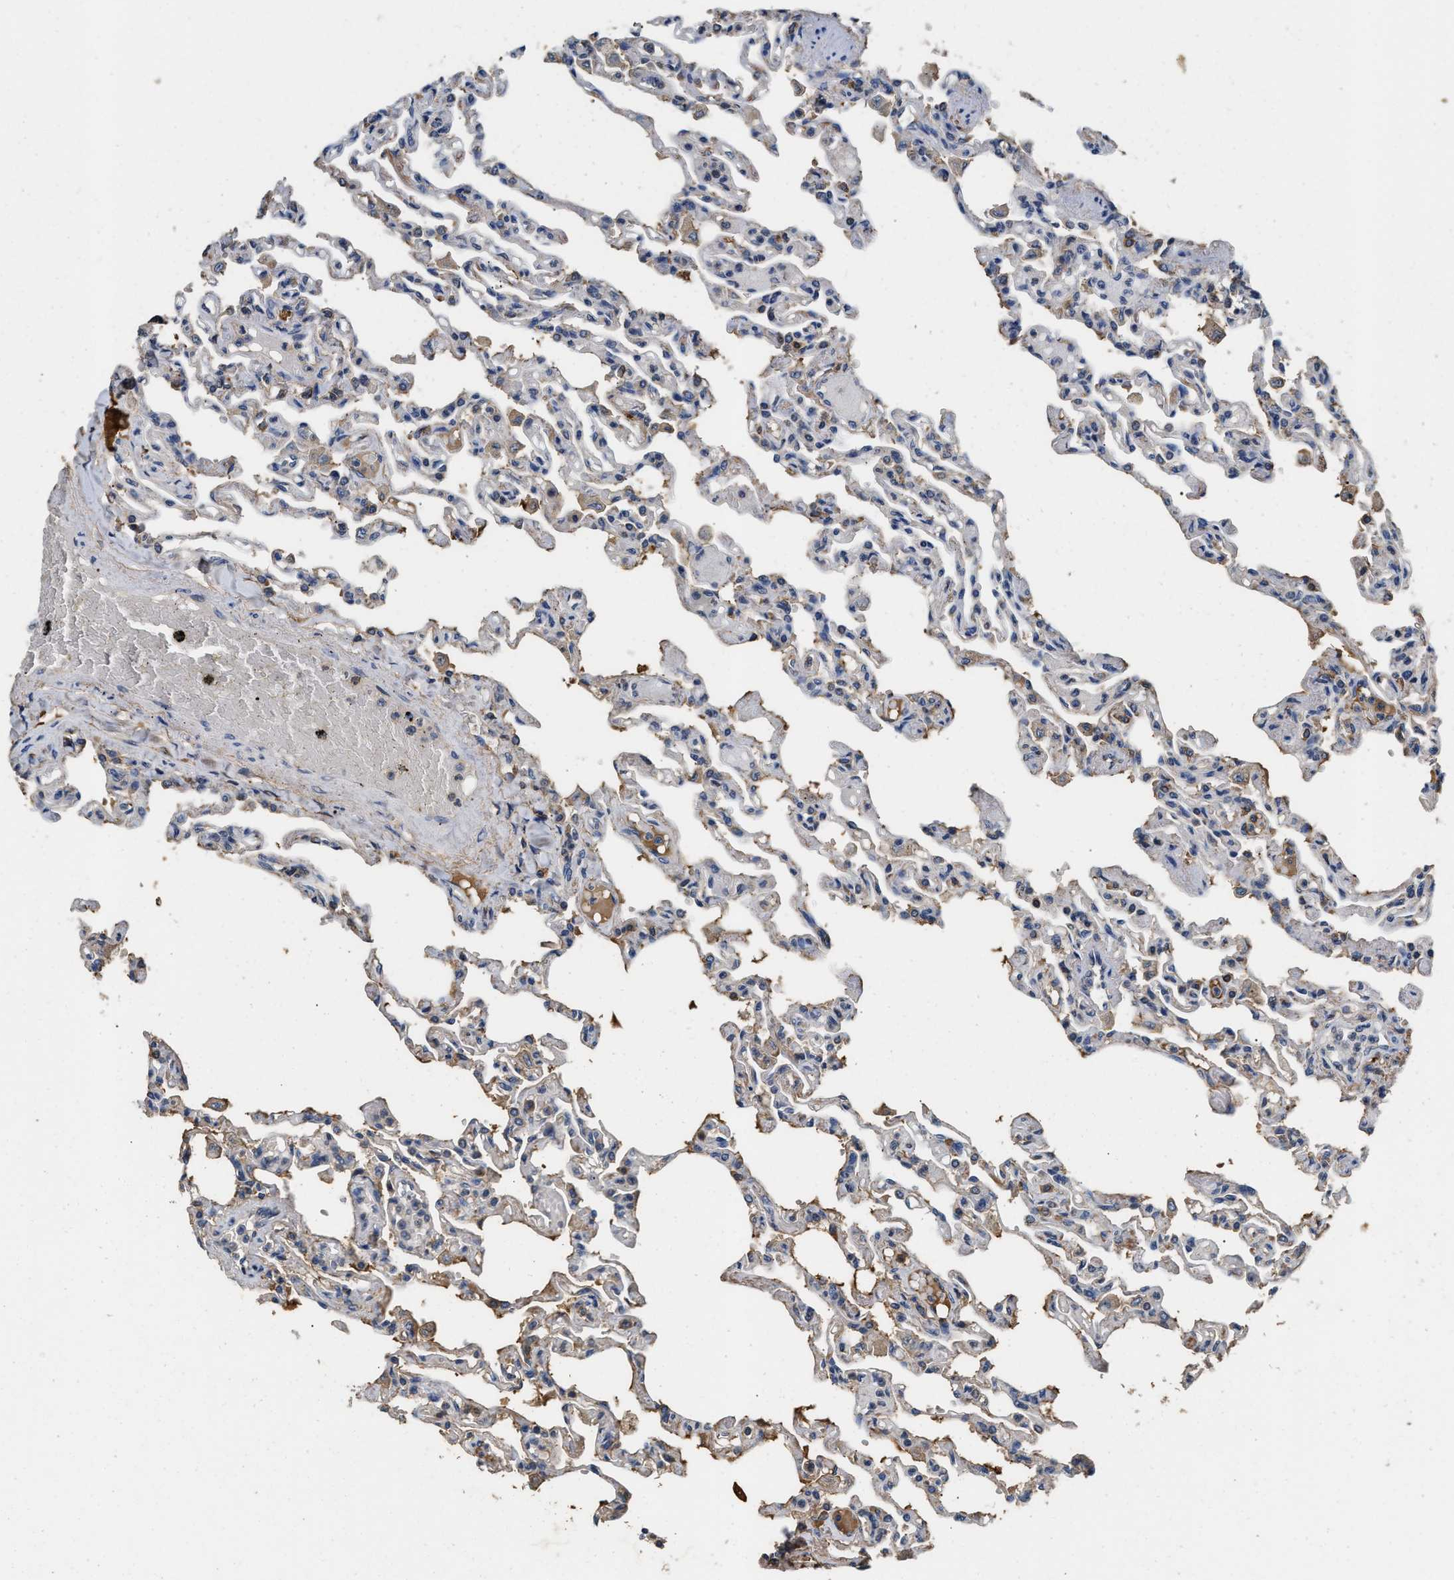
{"staining": {"intensity": "moderate", "quantity": "25%-75%", "location": "cytoplasmic/membranous"}, "tissue": "lung", "cell_type": "Alveolar cells", "image_type": "normal", "snomed": [{"axis": "morphology", "description": "Normal tissue, NOS"}, {"axis": "topography", "description": "Lung"}], "caption": "Moderate cytoplasmic/membranous protein staining is seen in about 25%-75% of alveolar cells in lung.", "gene": "C3", "patient": {"sex": "male", "age": 21}}